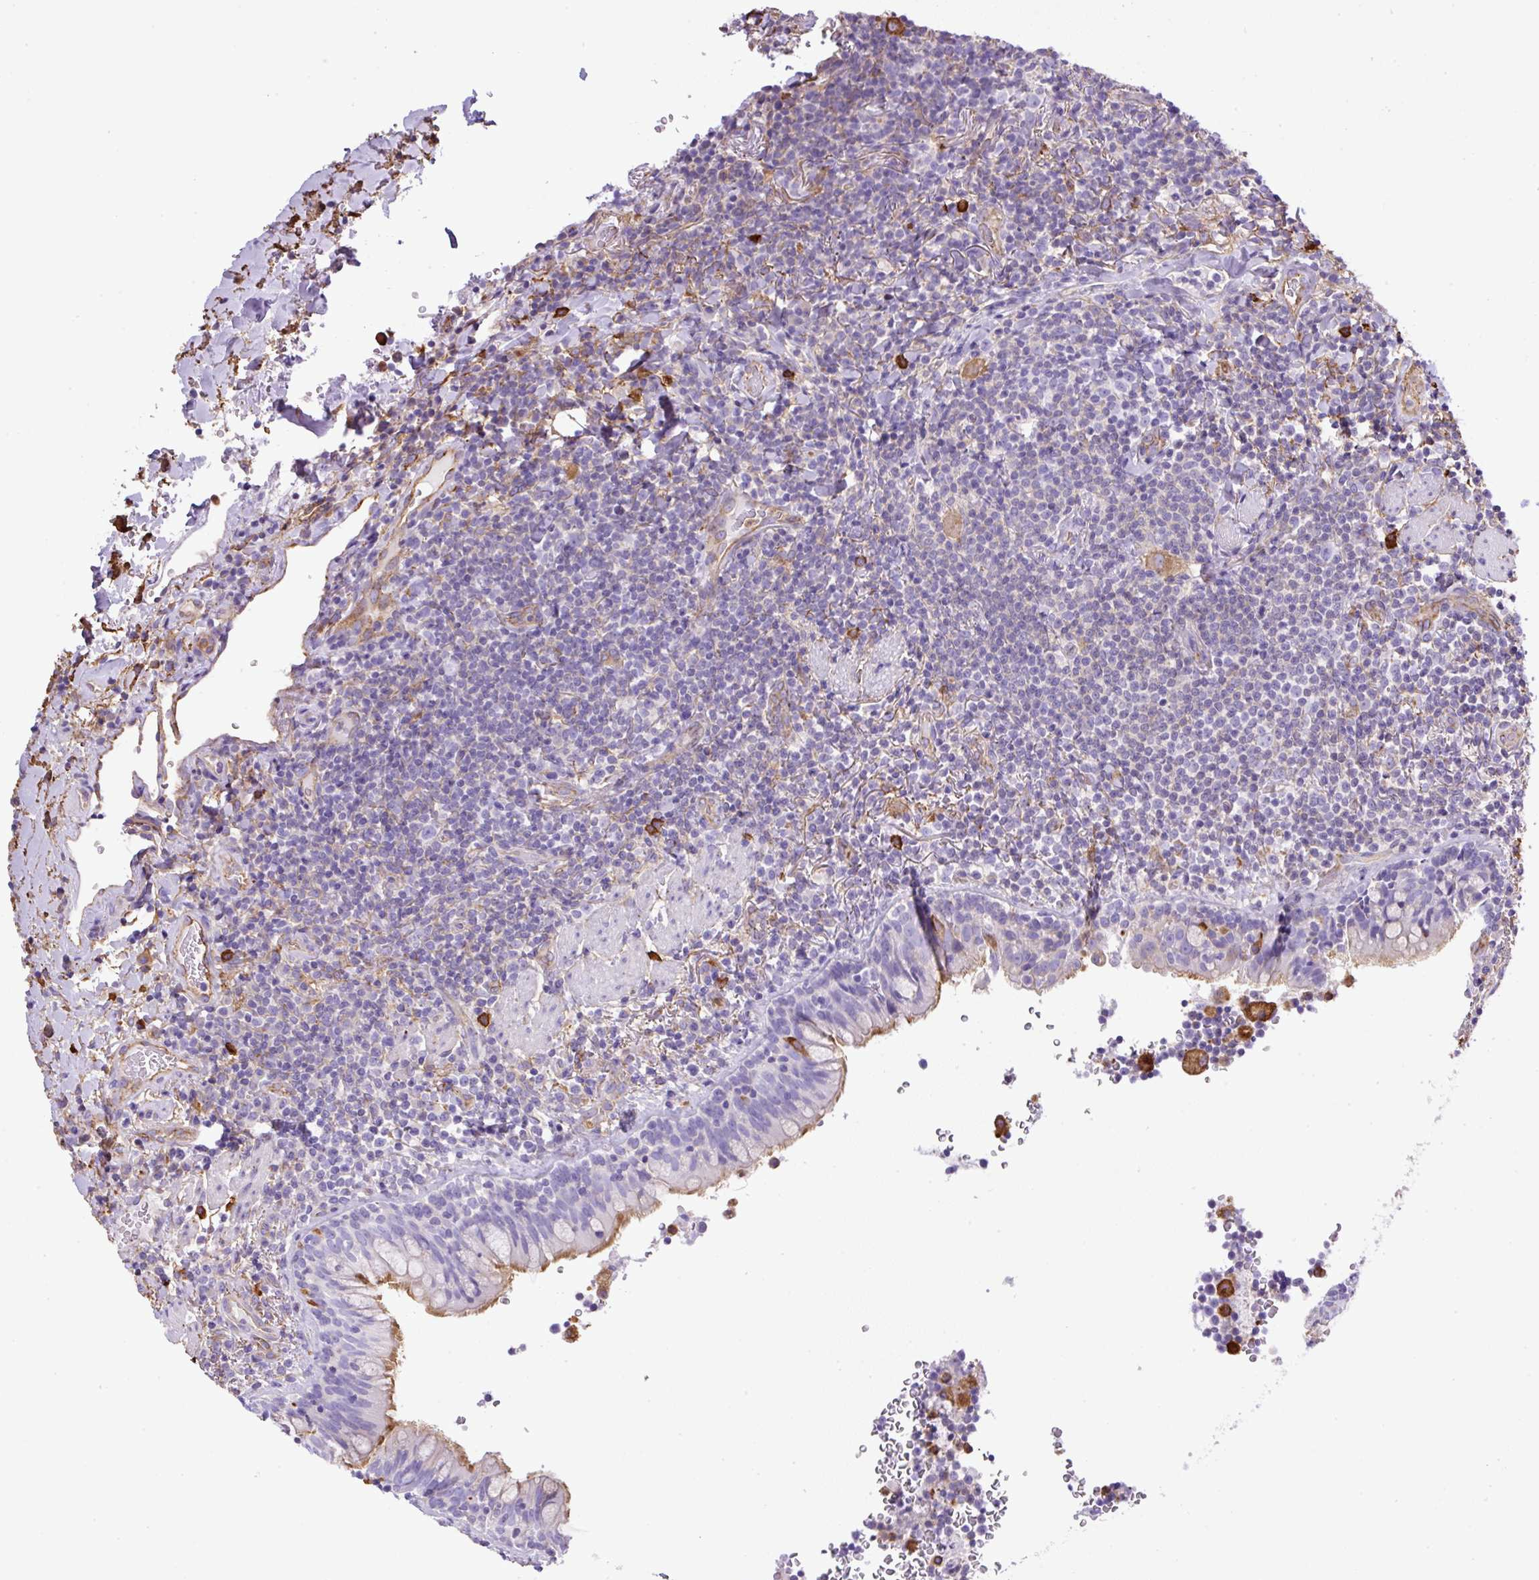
{"staining": {"intensity": "negative", "quantity": "none", "location": "none"}, "tissue": "lymphoma", "cell_type": "Tumor cells", "image_type": "cancer", "snomed": [{"axis": "morphology", "description": "Malignant lymphoma, non-Hodgkin's type, Low grade"}, {"axis": "topography", "description": "Lung"}], "caption": "Malignant lymphoma, non-Hodgkin's type (low-grade) was stained to show a protein in brown. There is no significant staining in tumor cells. Nuclei are stained in blue.", "gene": "MAGEB5", "patient": {"sex": "female", "age": 71}}